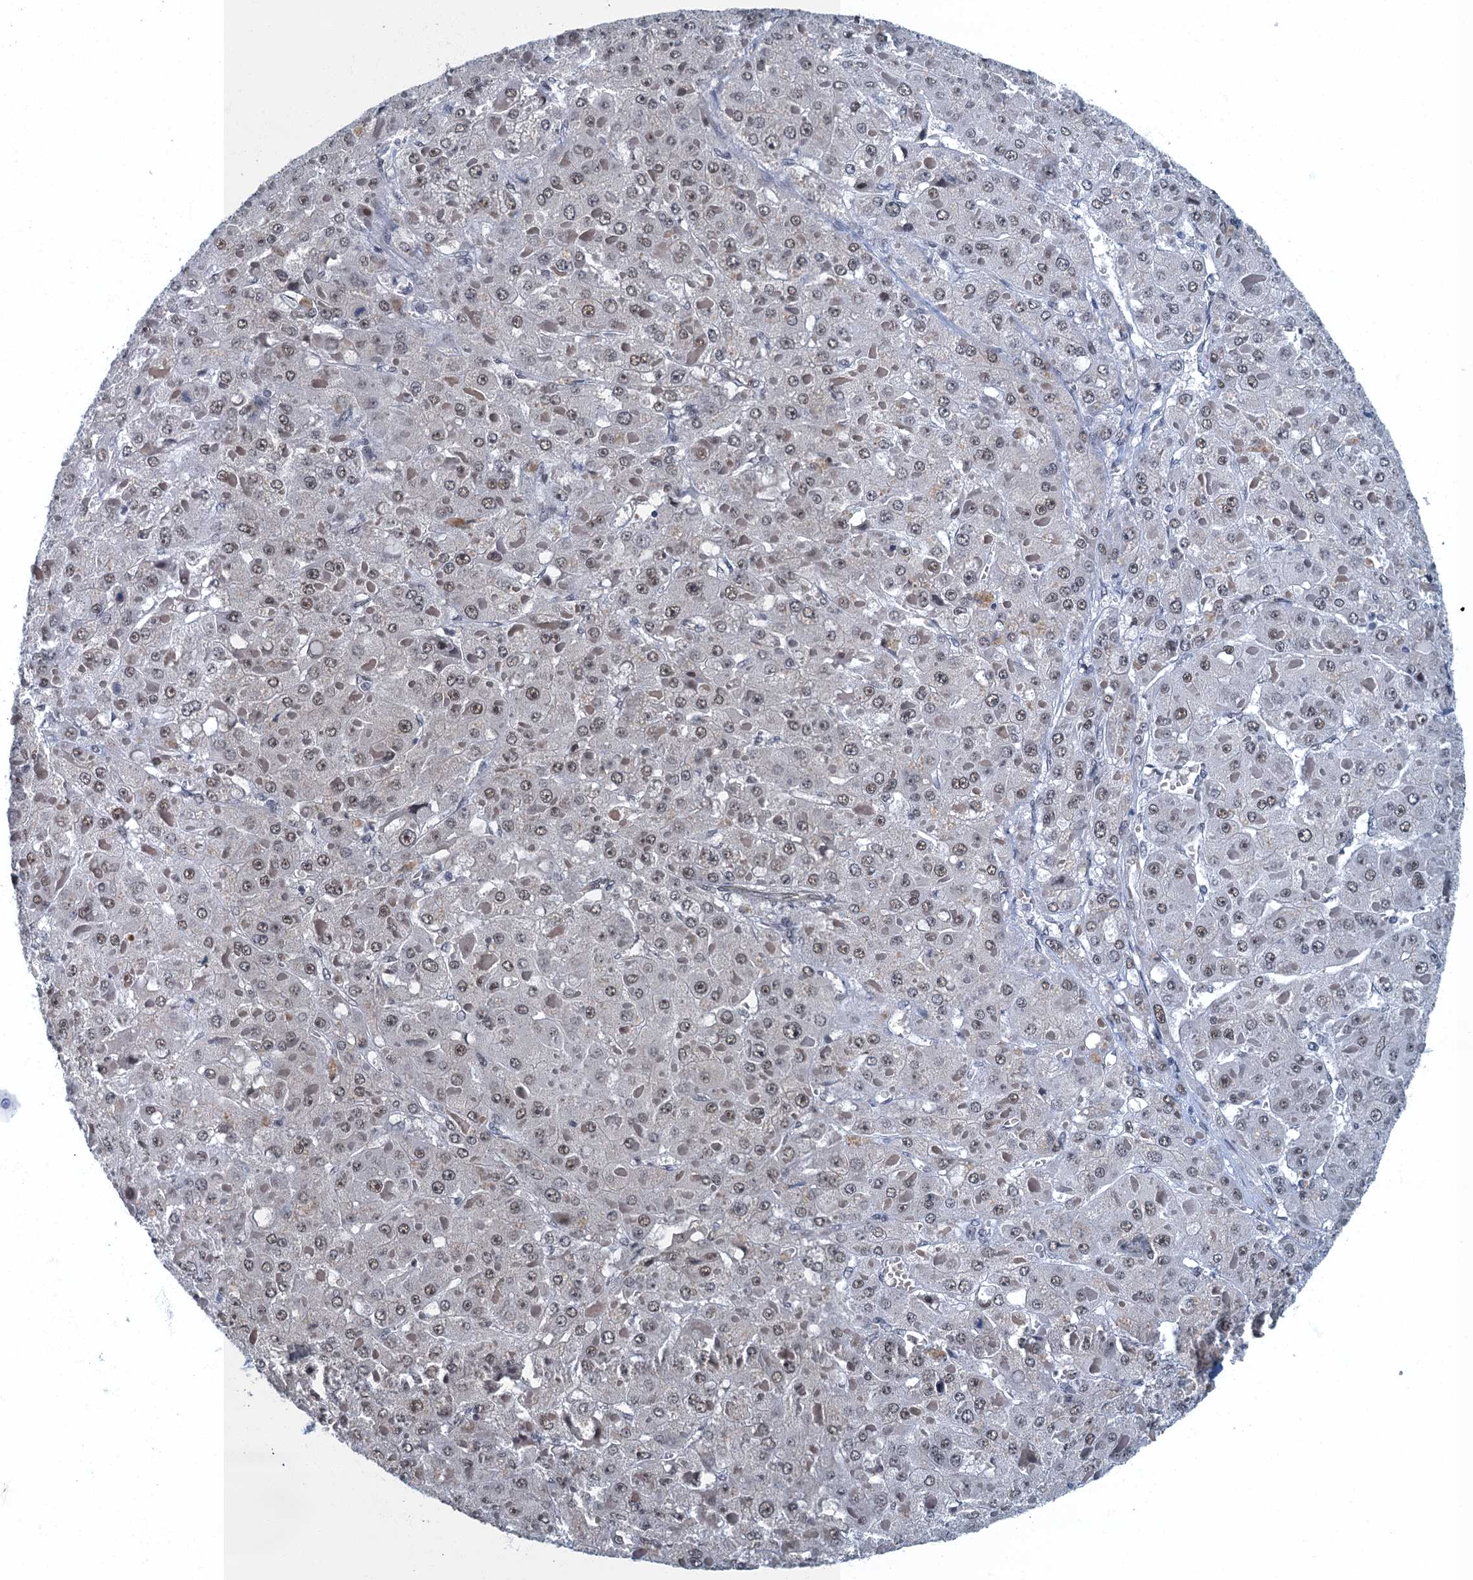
{"staining": {"intensity": "weak", "quantity": "25%-75%", "location": "nuclear"}, "tissue": "liver cancer", "cell_type": "Tumor cells", "image_type": "cancer", "snomed": [{"axis": "morphology", "description": "Carcinoma, Hepatocellular, NOS"}, {"axis": "topography", "description": "Liver"}], "caption": "About 25%-75% of tumor cells in hepatocellular carcinoma (liver) show weak nuclear protein staining as visualized by brown immunohistochemical staining.", "gene": "GADL1", "patient": {"sex": "female", "age": 73}}